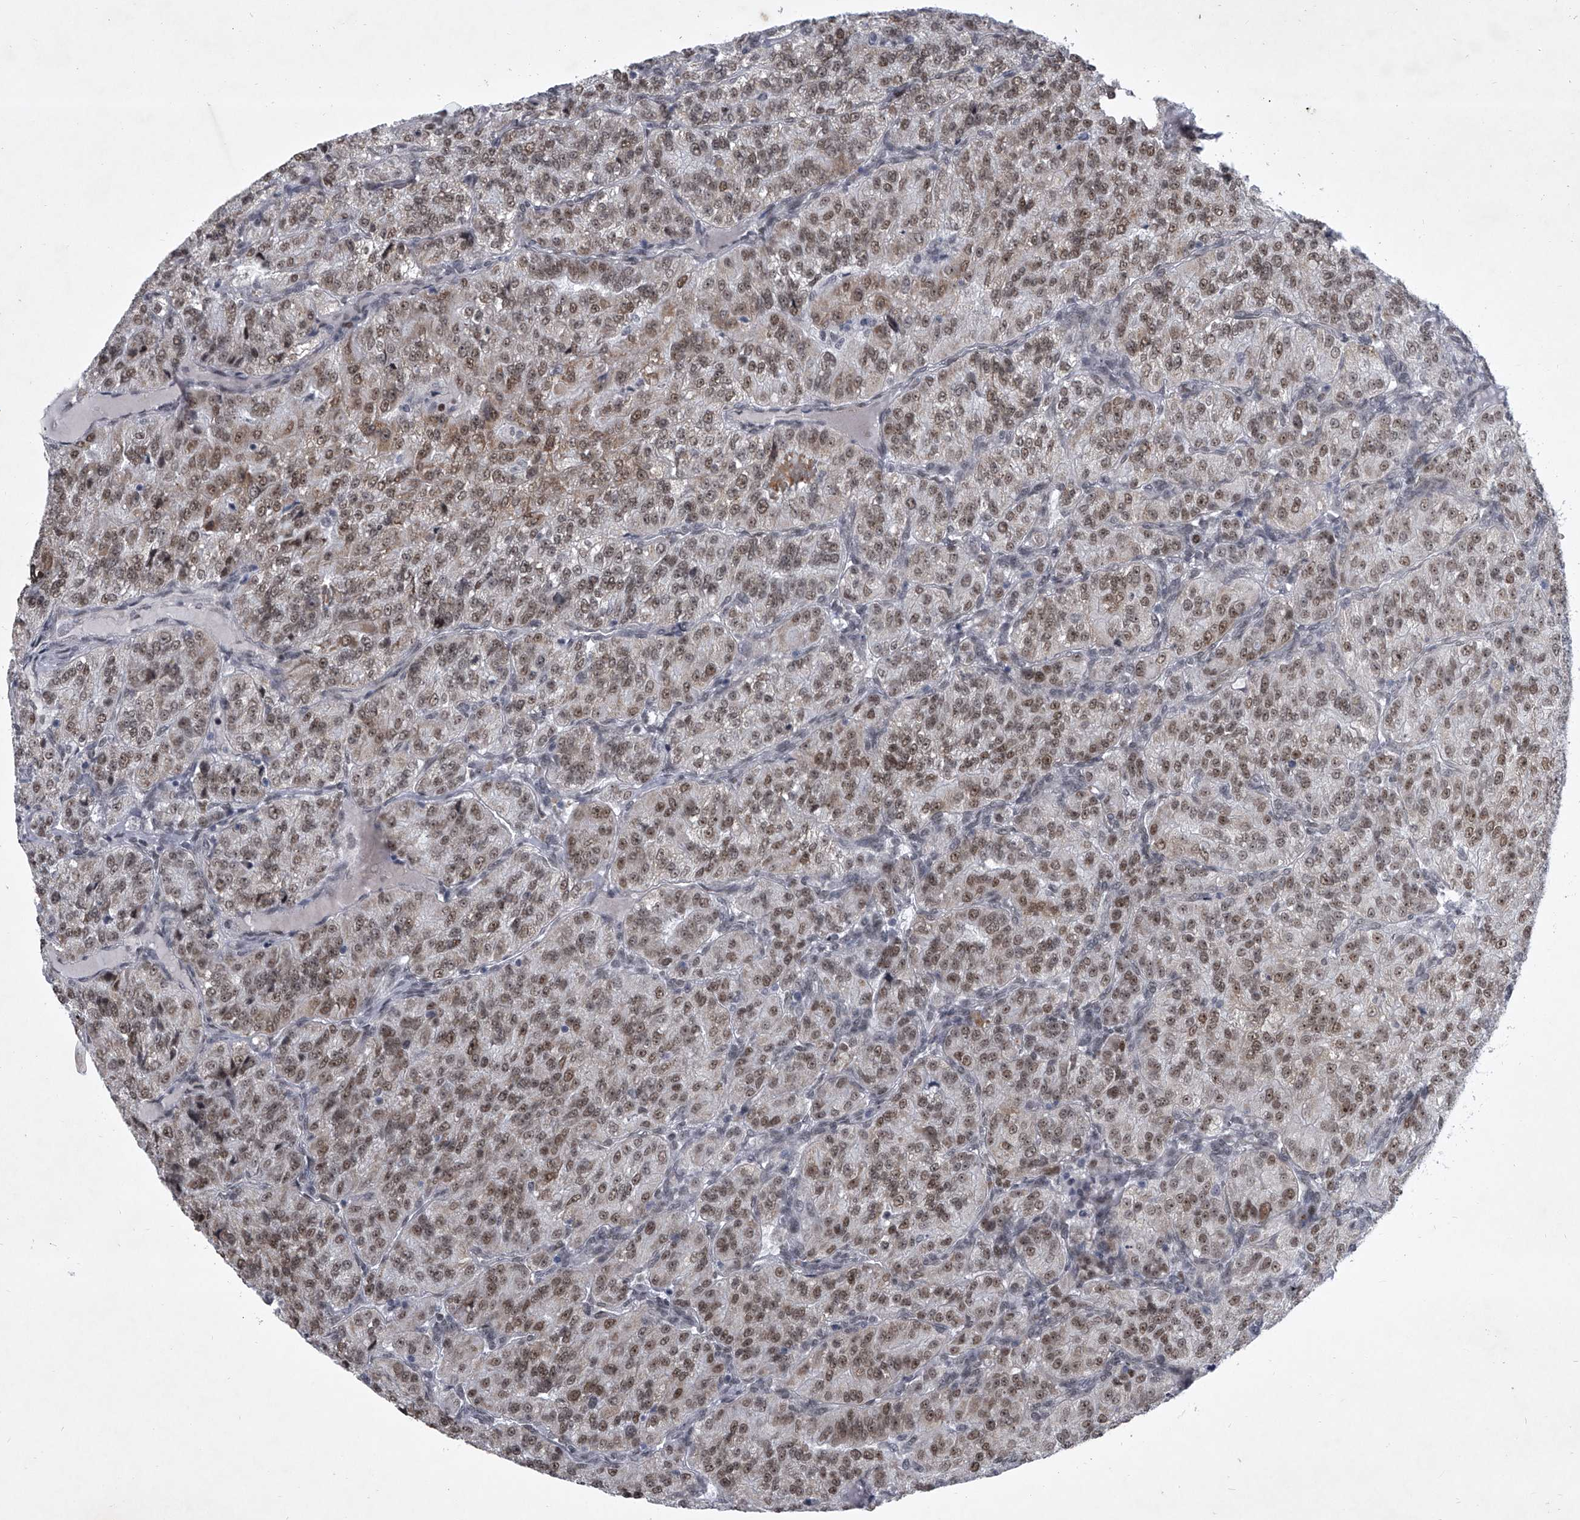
{"staining": {"intensity": "moderate", "quantity": "25%-75%", "location": "nuclear"}, "tissue": "renal cancer", "cell_type": "Tumor cells", "image_type": "cancer", "snomed": [{"axis": "morphology", "description": "Adenocarcinoma, NOS"}, {"axis": "topography", "description": "Kidney"}], "caption": "There is medium levels of moderate nuclear expression in tumor cells of renal adenocarcinoma, as demonstrated by immunohistochemical staining (brown color).", "gene": "MLLT1", "patient": {"sex": "female", "age": 63}}